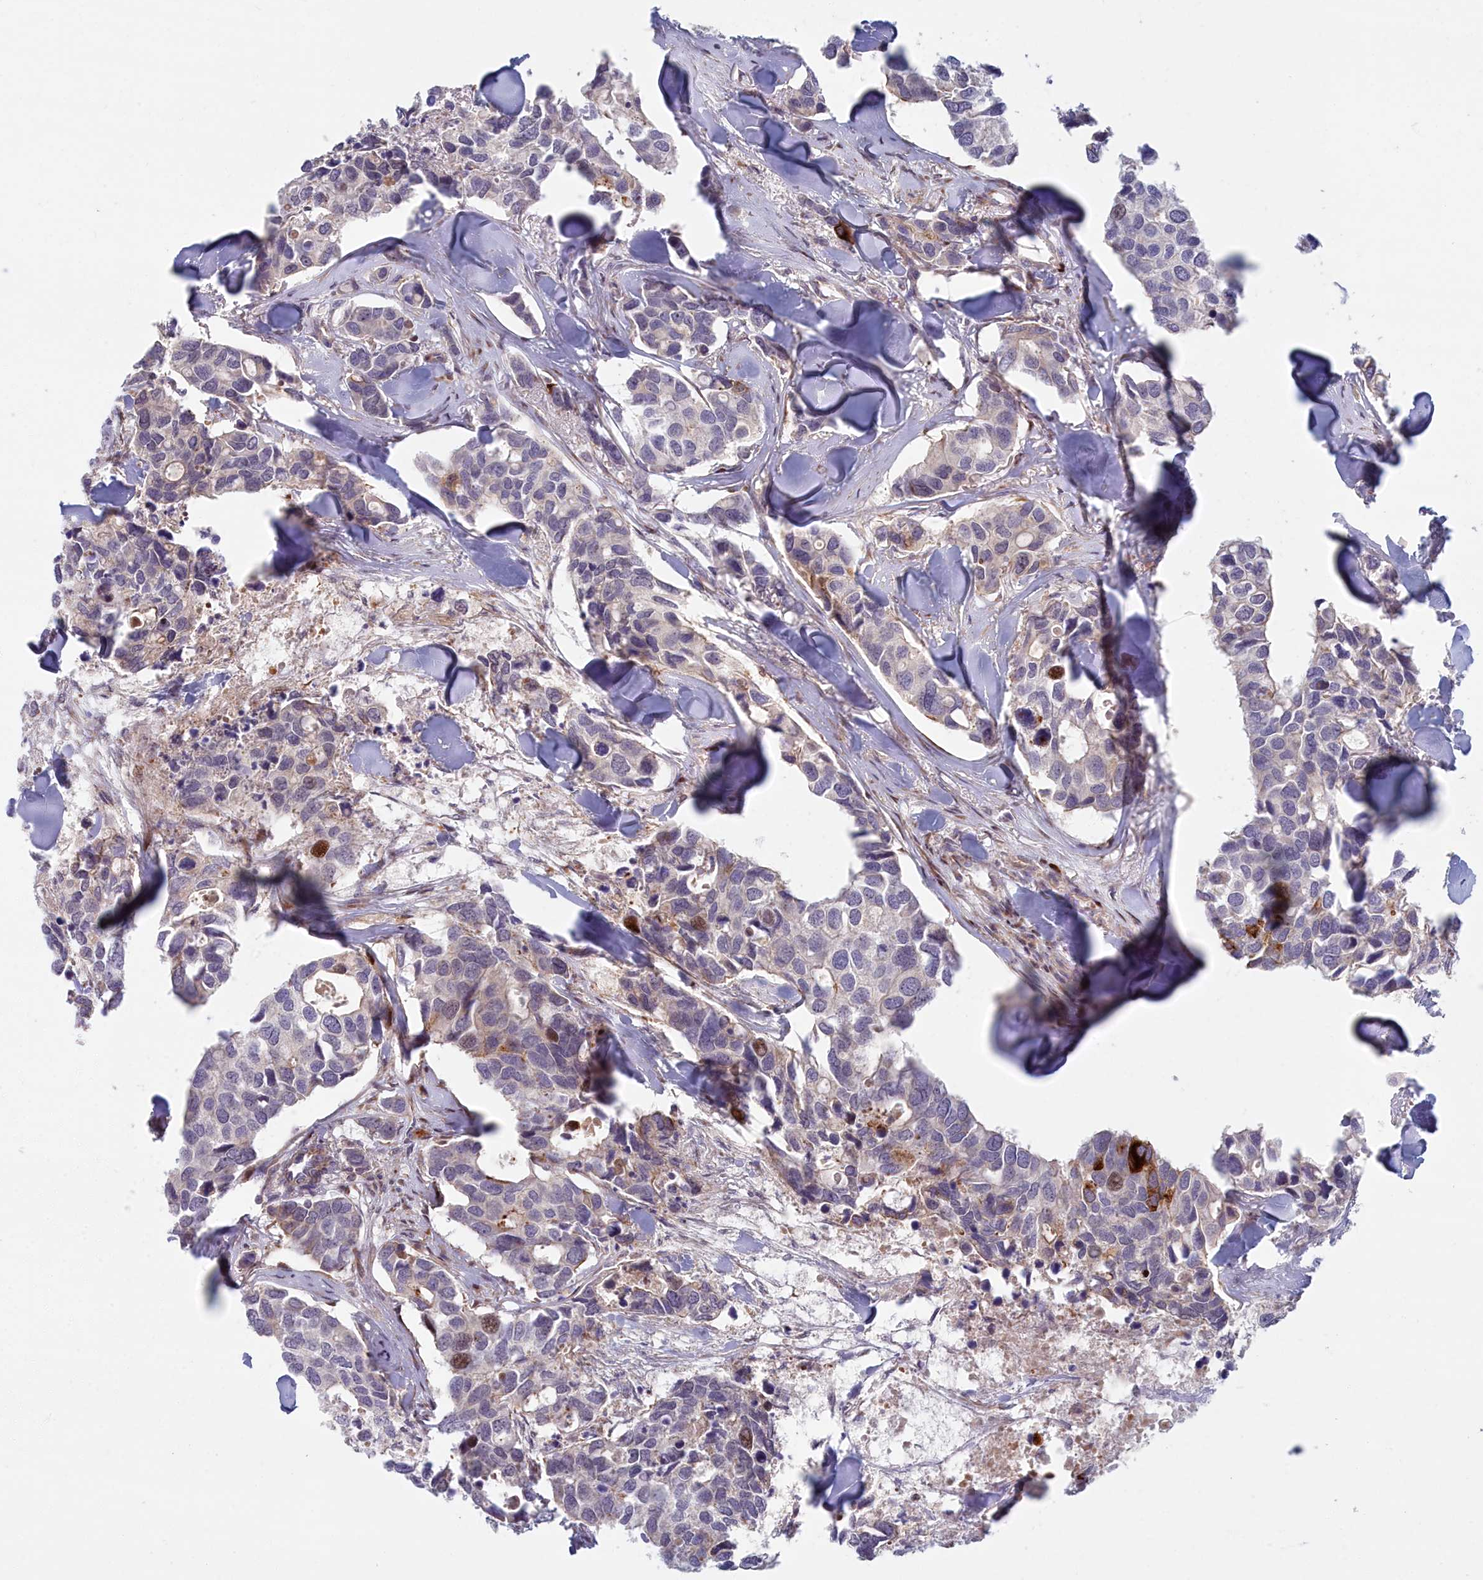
{"staining": {"intensity": "moderate", "quantity": "<25%", "location": "nuclear"}, "tissue": "breast cancer", "cell_type": "Tumor cells", "image_type": "cancer", "snomed": [{"axis": "morphology", "description": "Duct carcinoma"}, {"axis": "topography", "description": "Breast"}], "caption": "Immunohistochemistry (IHC) micrograph of neoplastic tissue: human breast cancer stained using immunohistochemistry exhibits low levels of moderate protein expression localized specifically in the nuclear of tumor cells, appearing as a nuclear brown color.", "gene": "C15orf40", "patient": {"sex": "female", "age": 83}}